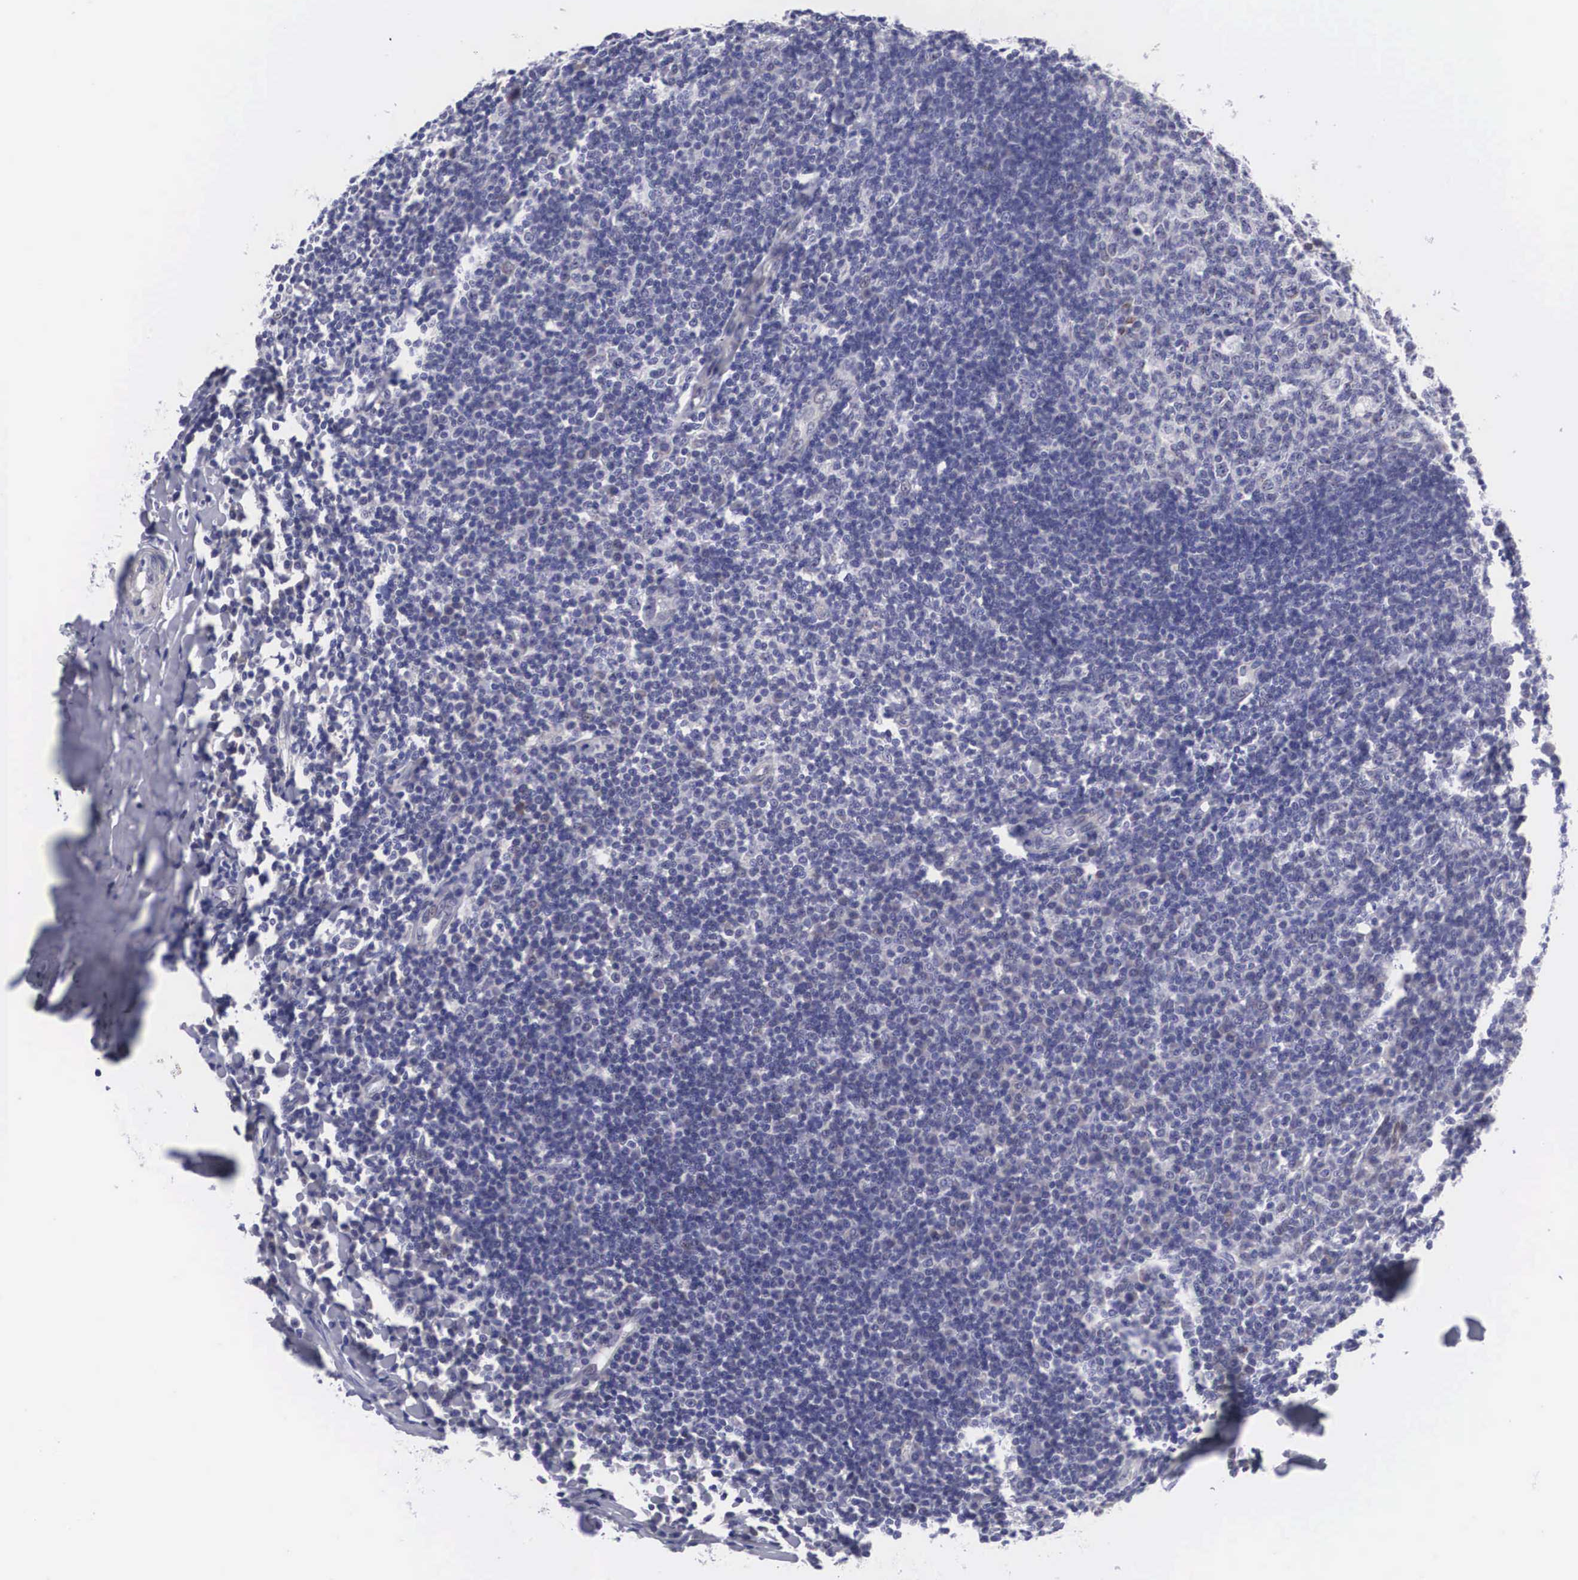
{"staining": {"intensity": "negative", "quantity": "none", "location": "none"}, "tissue": "tonsil", "cell_type": "Germinal center cells", "image_type": "normal", "snomed": [{"axis": "morphology", "description": "Normal tissue, NOS"}, {"axis": "topography", "description": "Tonsil"}], "caption": "Photomicrograph shows no protein positivity in germinal center cells of unremarkable tonsil.", "gene": "SOX11", "patient": {"sex": "male", "age": 6}}